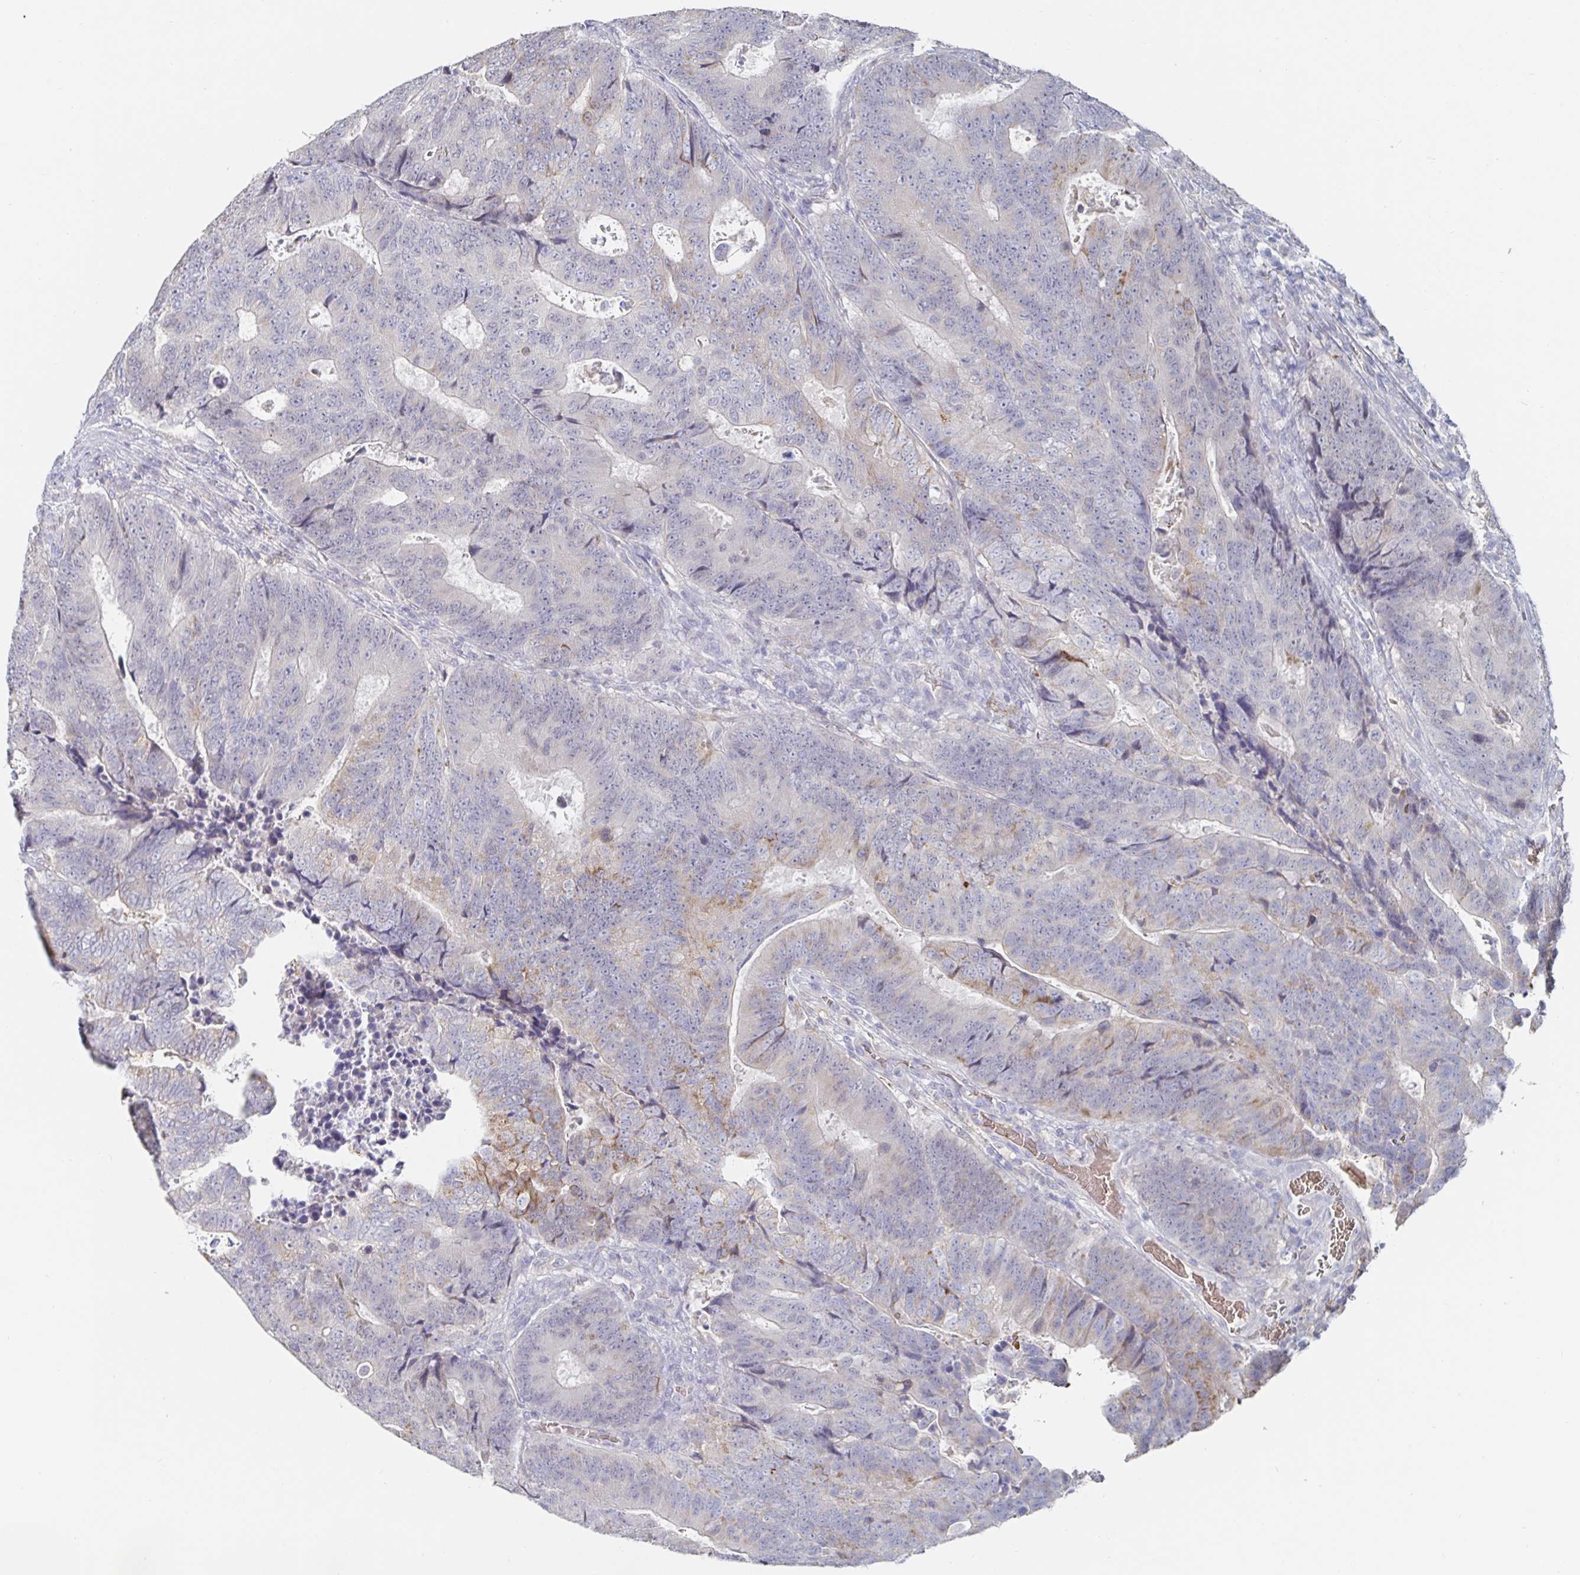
{"staining": {"intensity": "weak", "quantity": "<25%", "location": "cytoplasmic/membranous"}, "tissue": "colorectal cancer", "cell_type": "Tumor cells", "image_type": "cancer", "snomed": [{"axis": "morphology", "description": "Adenocarcinoma, NOS"}, {"axis": "topography", "description": "Colon"}], "caption": "Immunohistochemical staining of human adenocarcinoma (colorectal) reveals no significant expression in tumor cells. (DAB (3,3'-diaminobenzidine) IHC visualized using brightfield microscopy, high magnification).", "gene": "SPPL3", "patient": {"sex": "female", "age": 48}}